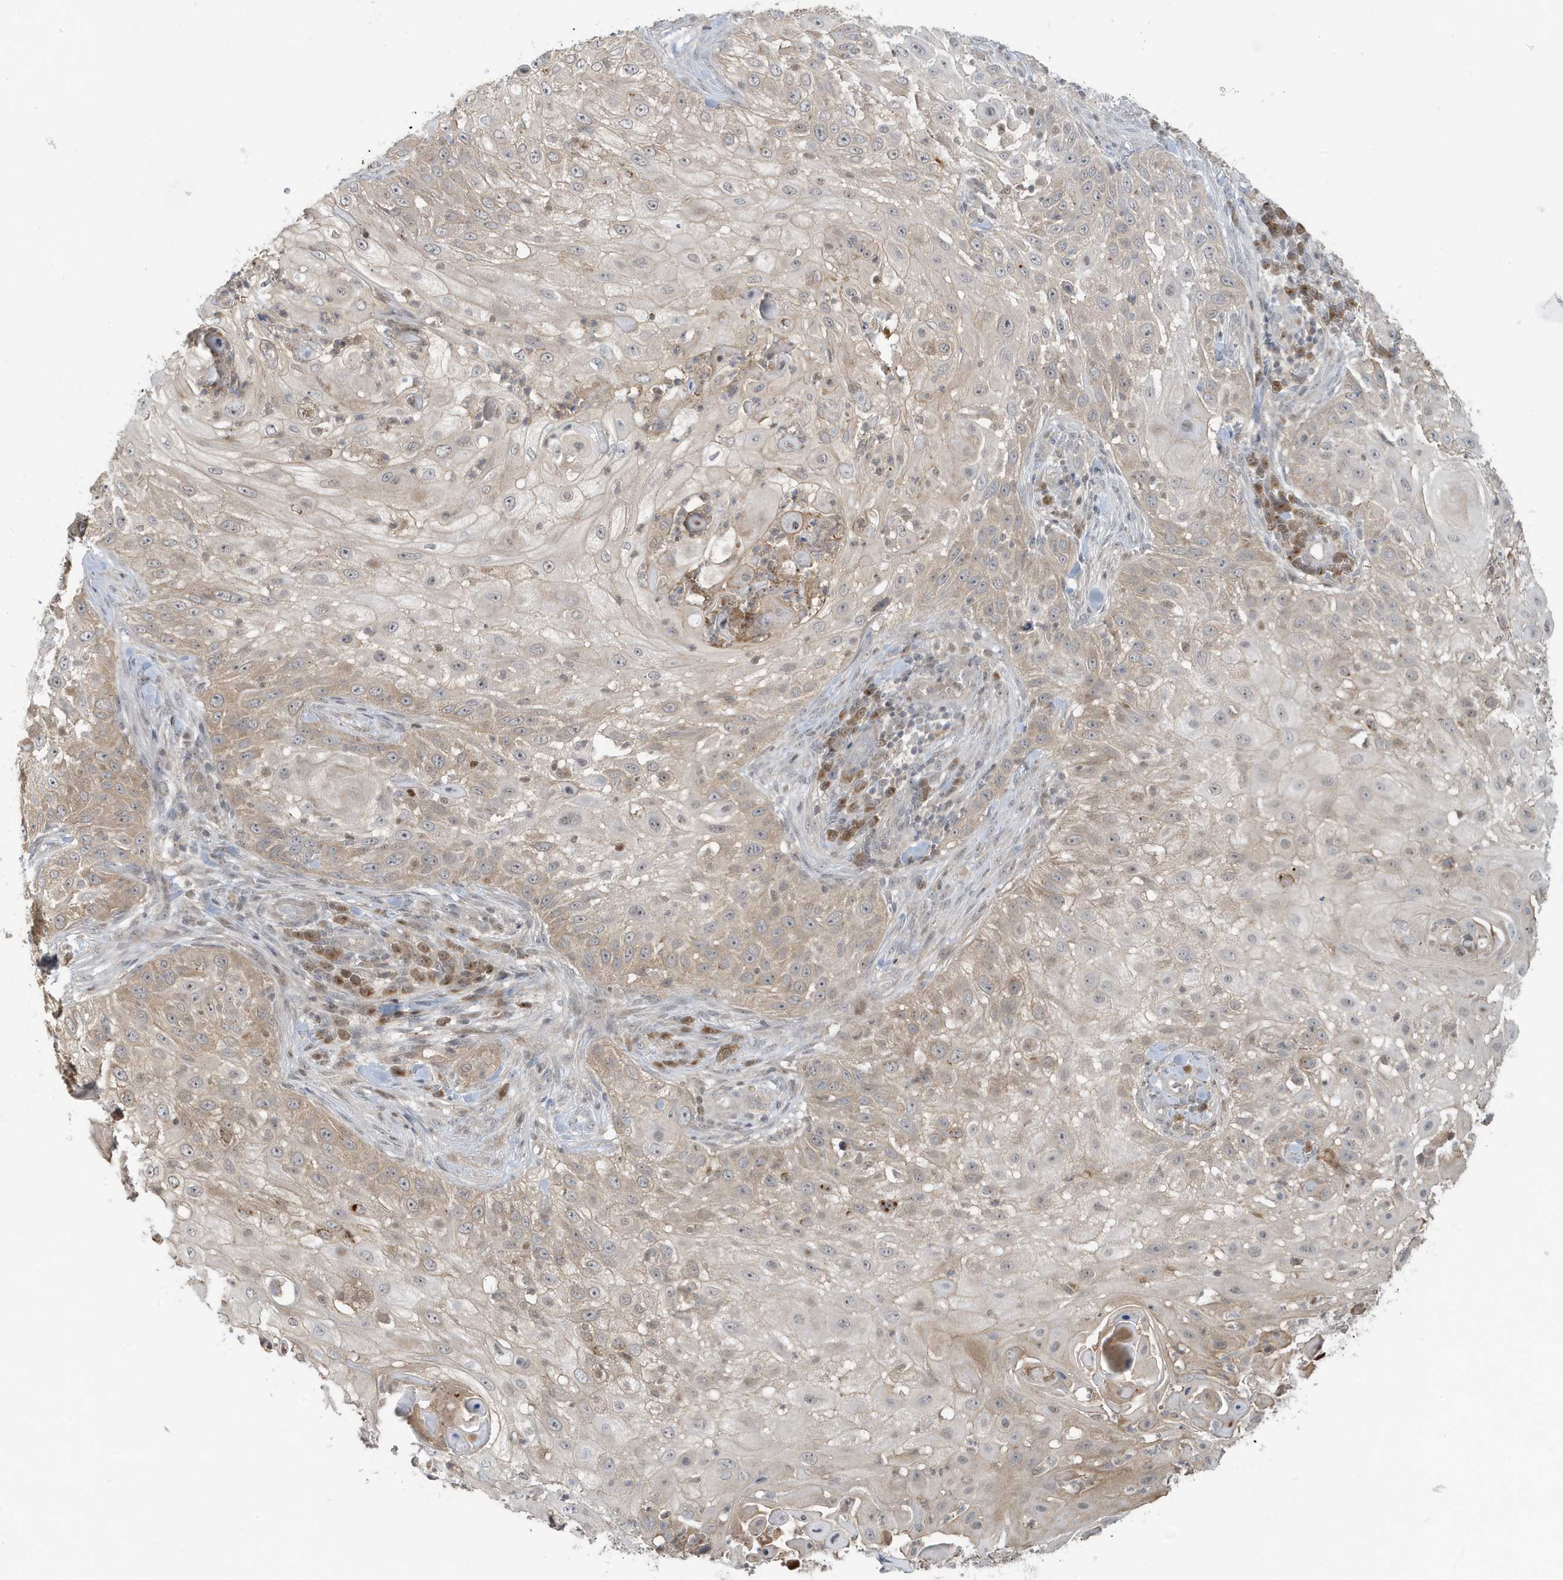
{"staining": {"intensity": "weak", "quantity": "25%-75%", "location": "cytoplasmic/membranous"}, "tissue": "skin cancer", "cell_type": "Tumor cells", "image_type": "cancer", "snomed": [{"axis": "morphology", "description": "Squamous cell carcinoma, NOS"}, {"axis": "topography", "description": "Skin"}], "caption": "Immunohistochemical staining of squamous cell carcinoma (skin) demonstrates low levels of weak cytoplasmic/membranous positivity in about 25%-75% of tumor cells. (DAB (3,3'-diaminobenzidine) IHC, brown staining for protein, blue staining for nuclei).", "gene": "PRRT3", "patient": {"sex": "female", "age": 44}}